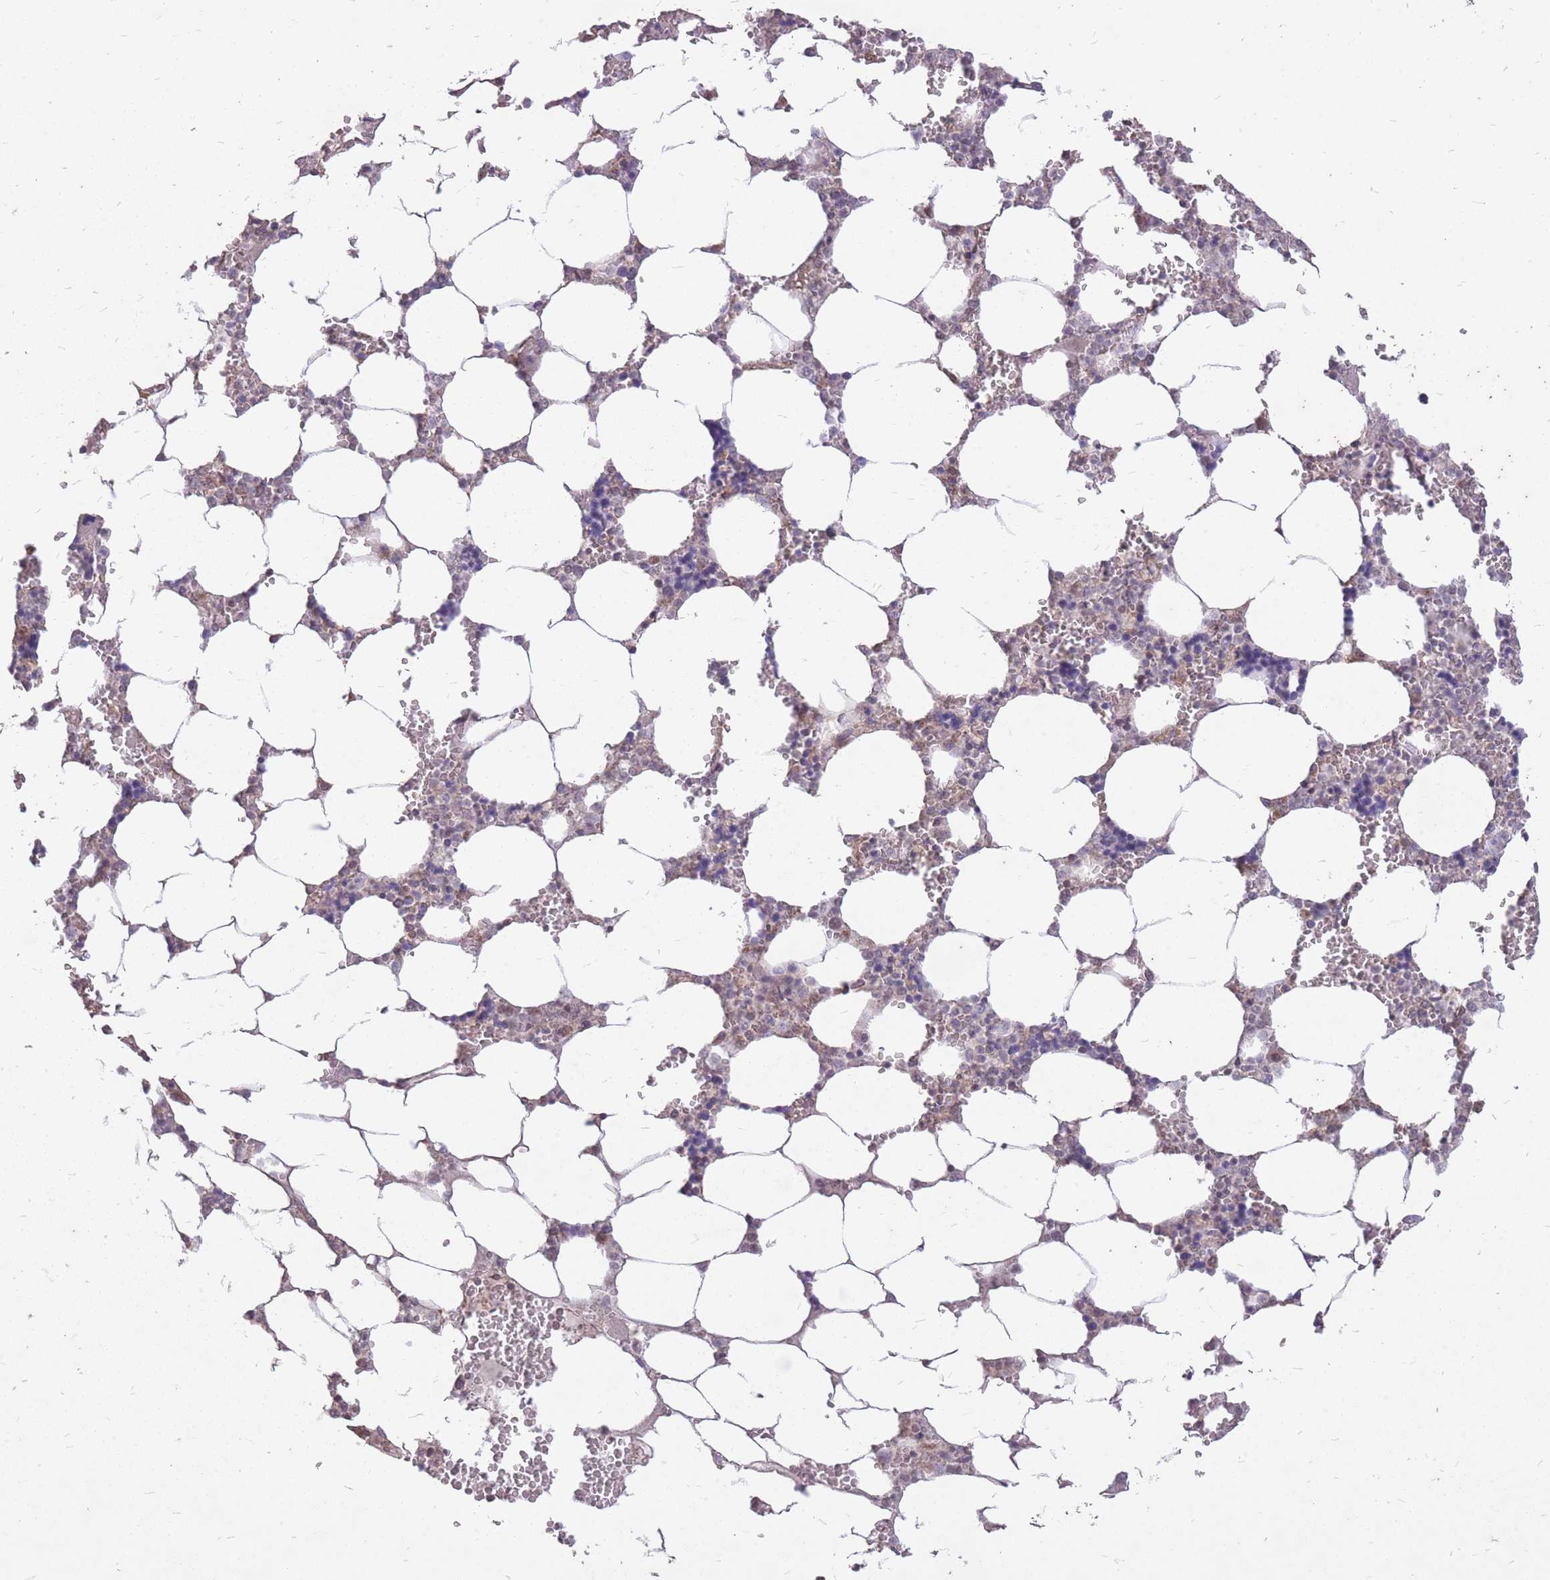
{"staining": {"intensity": "weak", "quantity": "<25%", "location": "cytoplasmic/membranous"}, "tissue": "bone marrow", "cell_type": "Hematopoietic cells", "image_type": "normal", "snomed": [{"axis": "morphology", "description": "Normal tissue, NOS"}, {"axis": "topography", "description": "Bone marrow"}], "caption": "Immunohistochemistry histopathology image of unremarkable human bone marrow stained for a protein (brown), which reveals no staining in hematopoietic cells. (Stains: DAB IHC with hematoxylin counter stain, Microscopy: brightfield microscopy at high magnification).", "gene": "DYNC1LI2", "patient": {"sex": "male", "age": 64}}